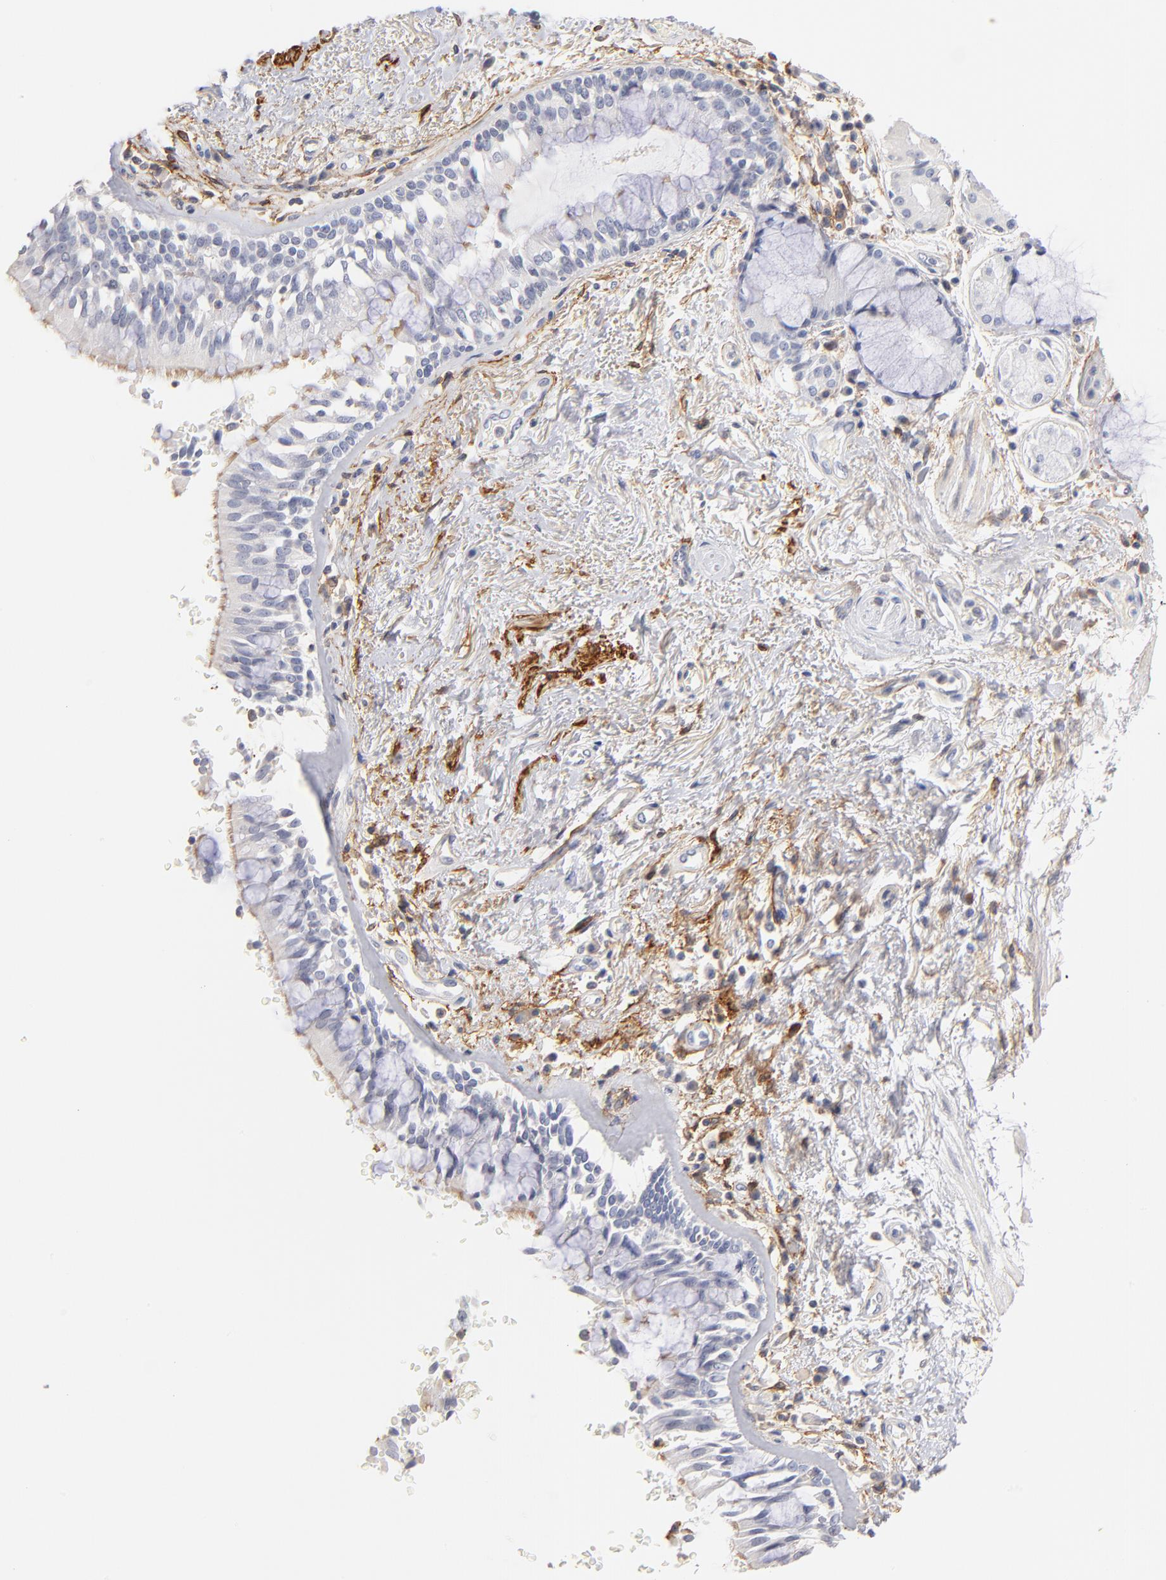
{"staining": {"intensity": "negative", "quantity": "none", "location": "none"}, "tissue": "bronchus", "cell_type": "Respiratory epithelial cells", "image_type": "normal", "snomed": [{"axis": "morphology", "description": "Normal tissue, NOS"}, {"axis": "morphology", "description": "Adenocarcinoma, NOS"}, {"axis": "topography", "description": "Bronchus"}, {"axis": "topography", "description": "Lung"}], "caption": "This is a micrograph of IHC staining of unremarkable bronchus, which shows no expression in respiratory epithelial cells.", "gene": "ITGA8", "patient": {"sex": "male", "age": 71}}